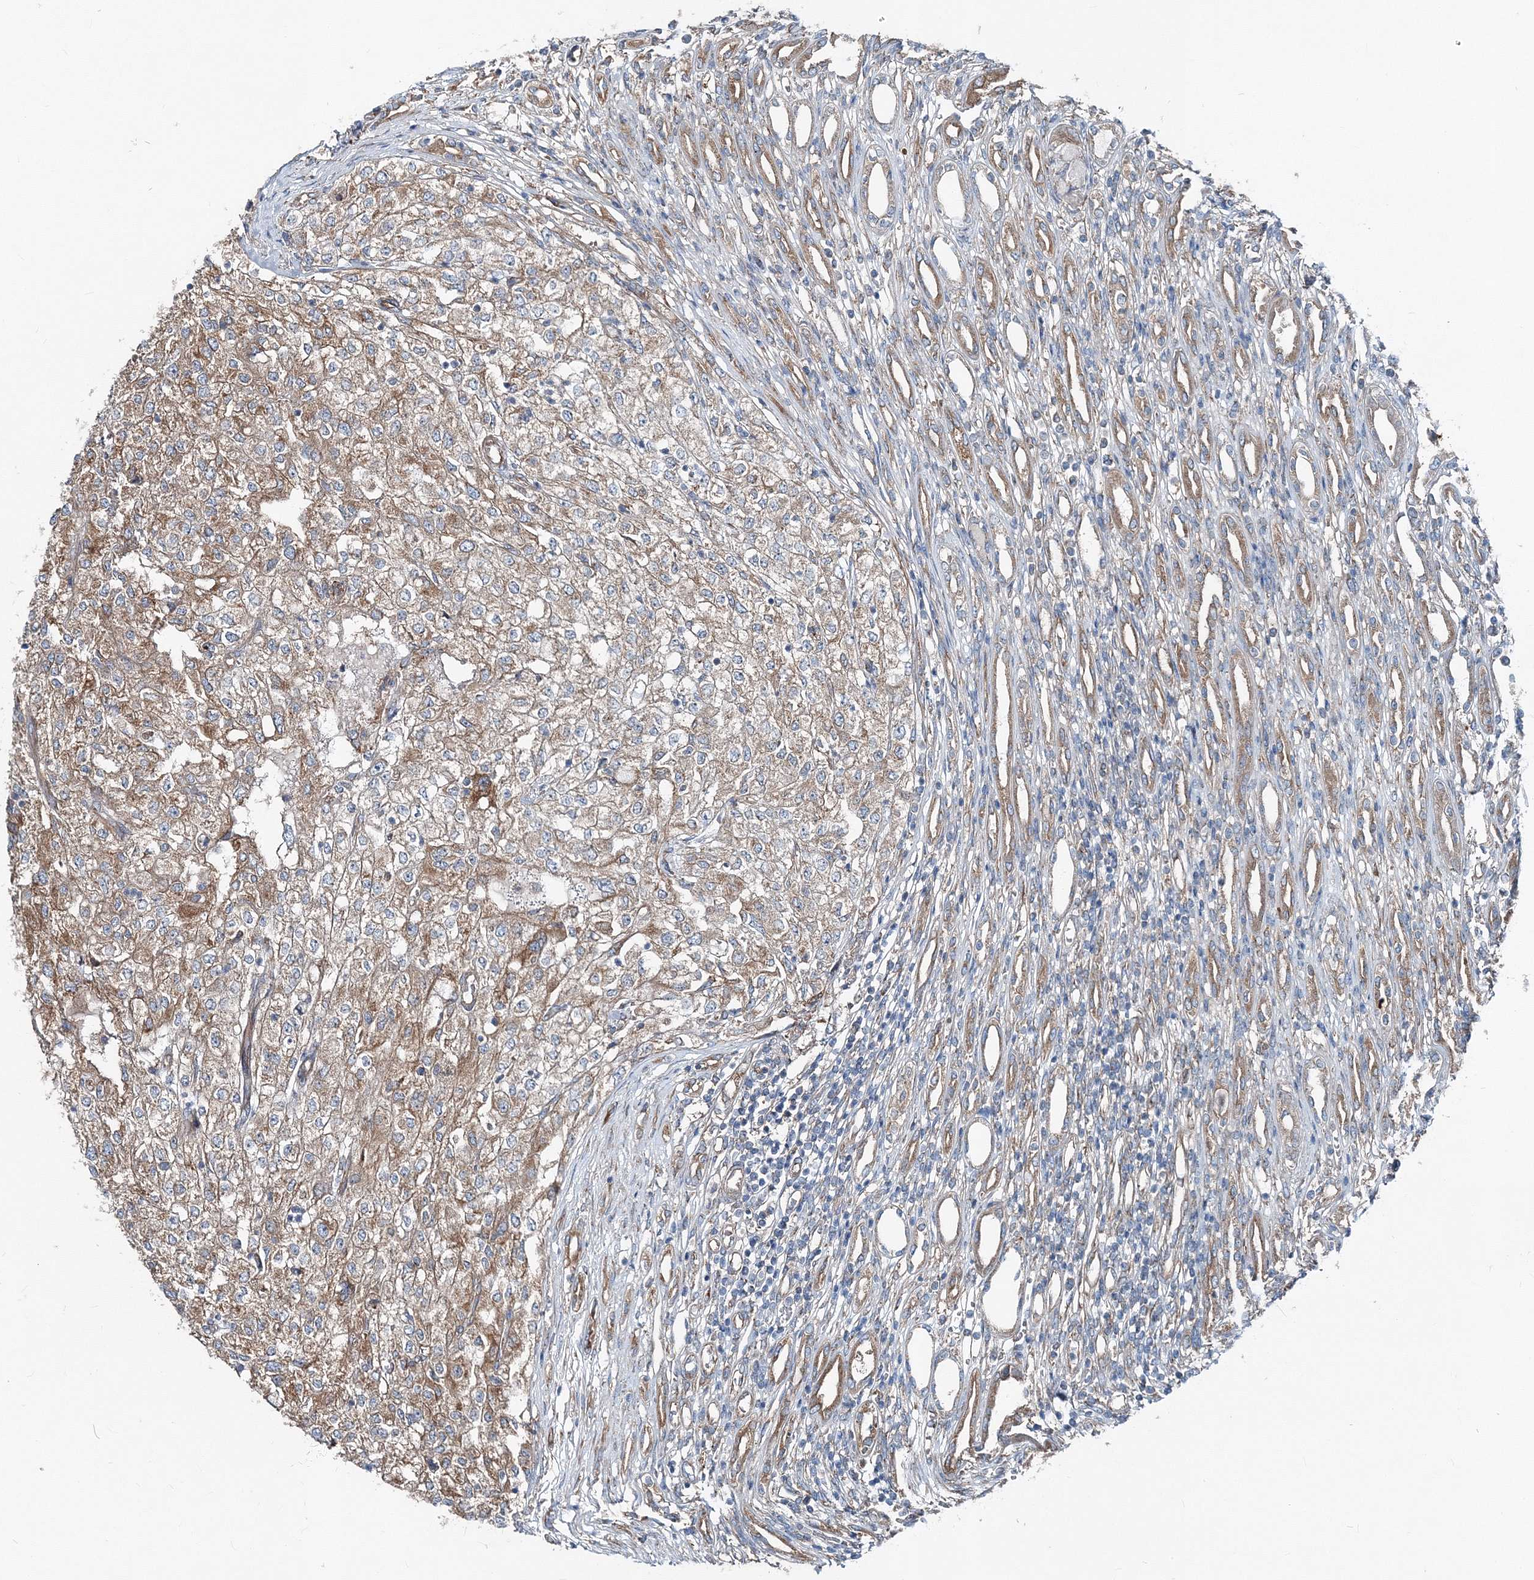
{"staining": {"intensity": "moderate", "quantity": ">75%", "location": "cytoplasmic/membranous"}, "tissue": "renal cancer", "cell_type": "Tumor cells", "image_type": "cancer", "snomed": [{"axis": "morphology", "description": "Adenocarcinoma, NOS"}, {"axis": "topography", "description": "Kidney"}], "caption": "Immunohistochemistry (DAB) staining of human renal cancer (adenocarcinoma) demonstrates moderate cytoplasmic/membranous protein positivity in about >75% of tumor cells. Immunohistochemistry stains the protein in brown and the nuclei are stained blue.", "gene": "MPHOSPH9", "patient": {"sex": "female", "age": 54}}